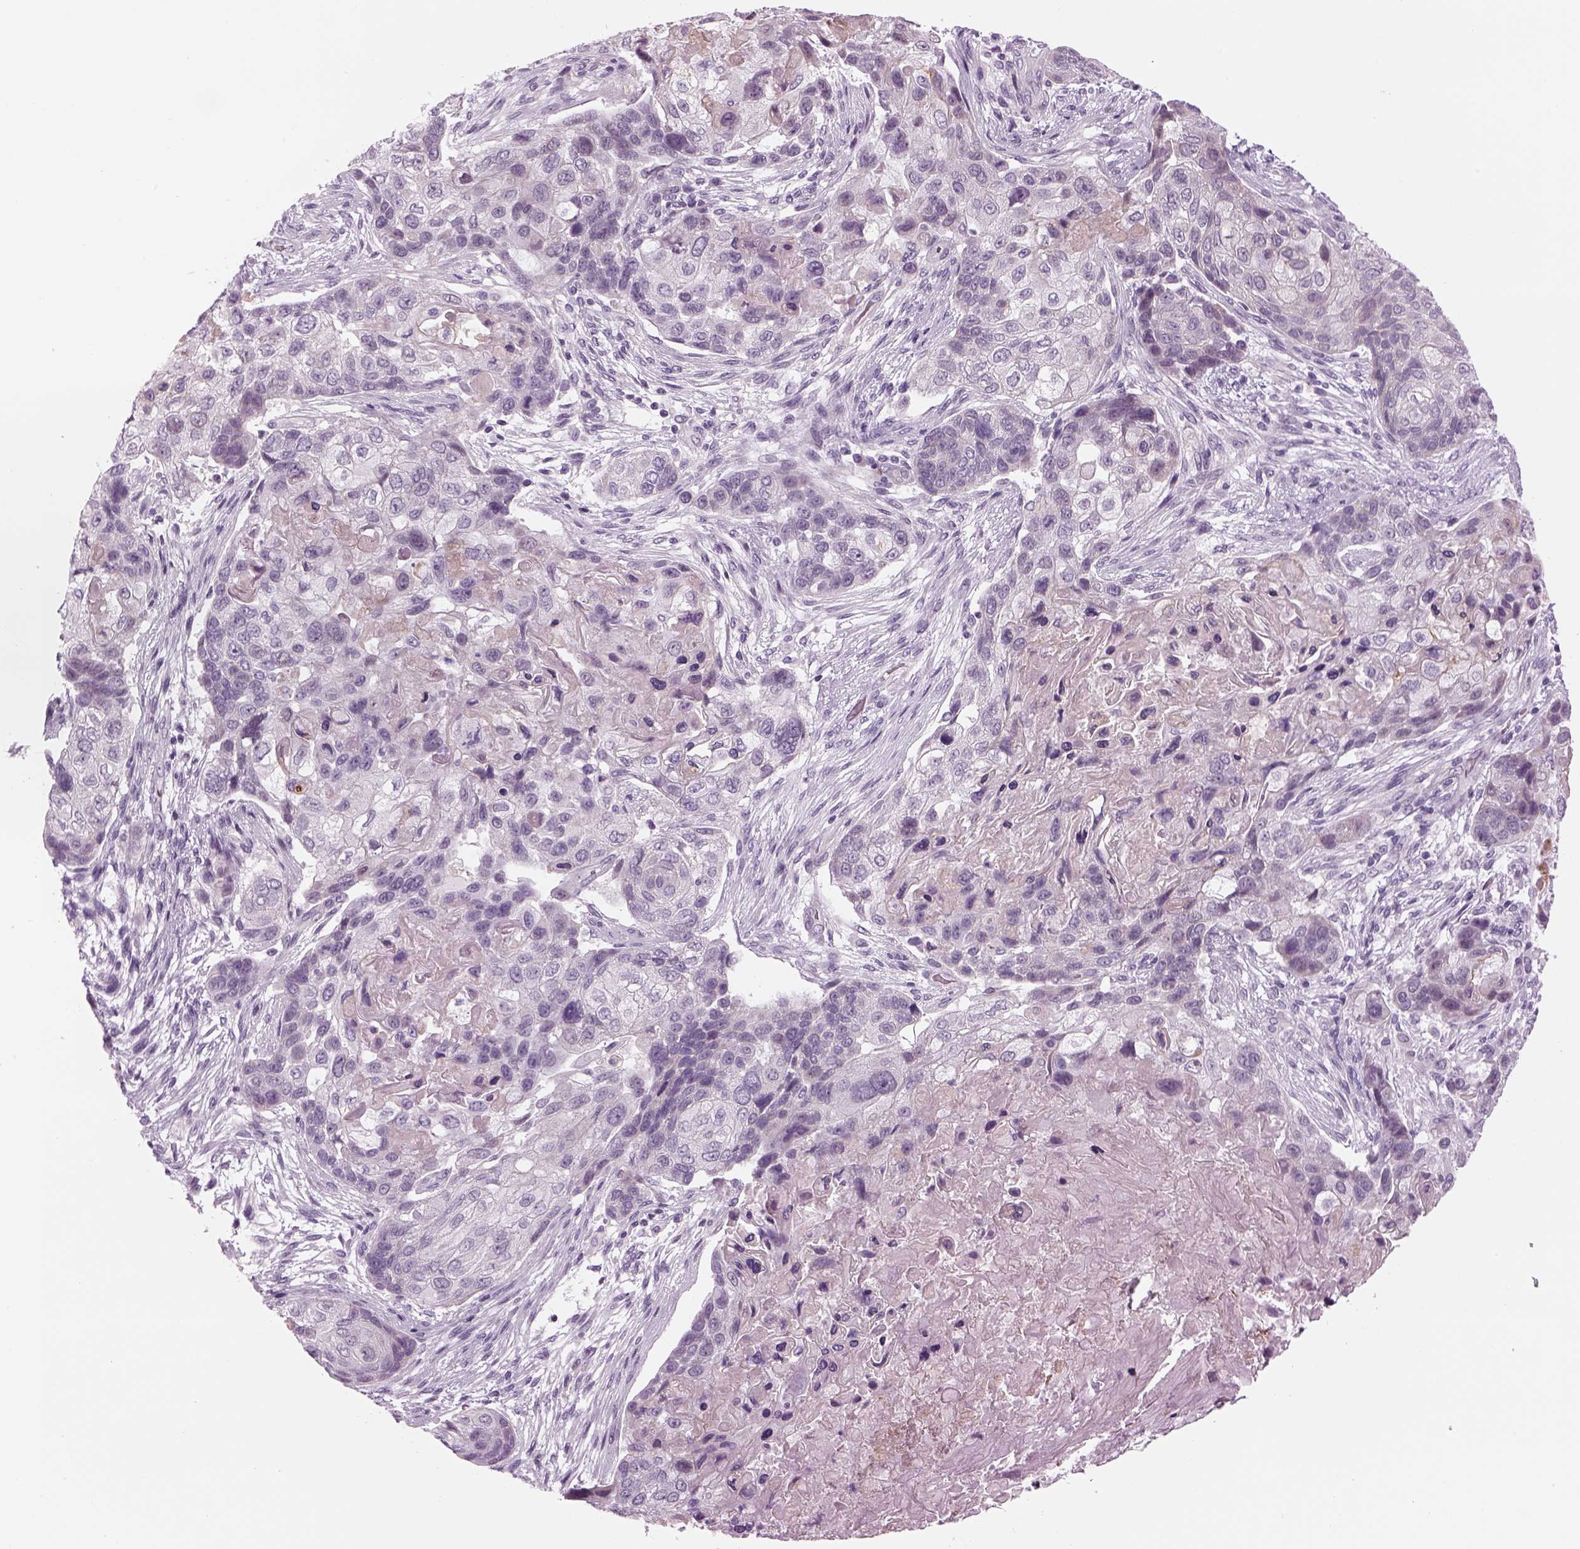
{"staining": {"intensity": "negative", "quantity": "none", "location": "none"}, "tissue": "lung cancer", "cell_type": "Tumor cells", "image_type": "cancer", "snomed": [{"axis": "morphology", "description": "Squamous cell carcinoma, NOS"}, {"axis": "topography", "description": "Lung"}], "caption": "This is an immunohistochemistry (IHC) histopathology image of human lung cancer (squamous cell carcinoma). There is no positivity in tumor cells.", "gene": "LRRIQ3", "patient": {"sex": "male", "age": 69}}